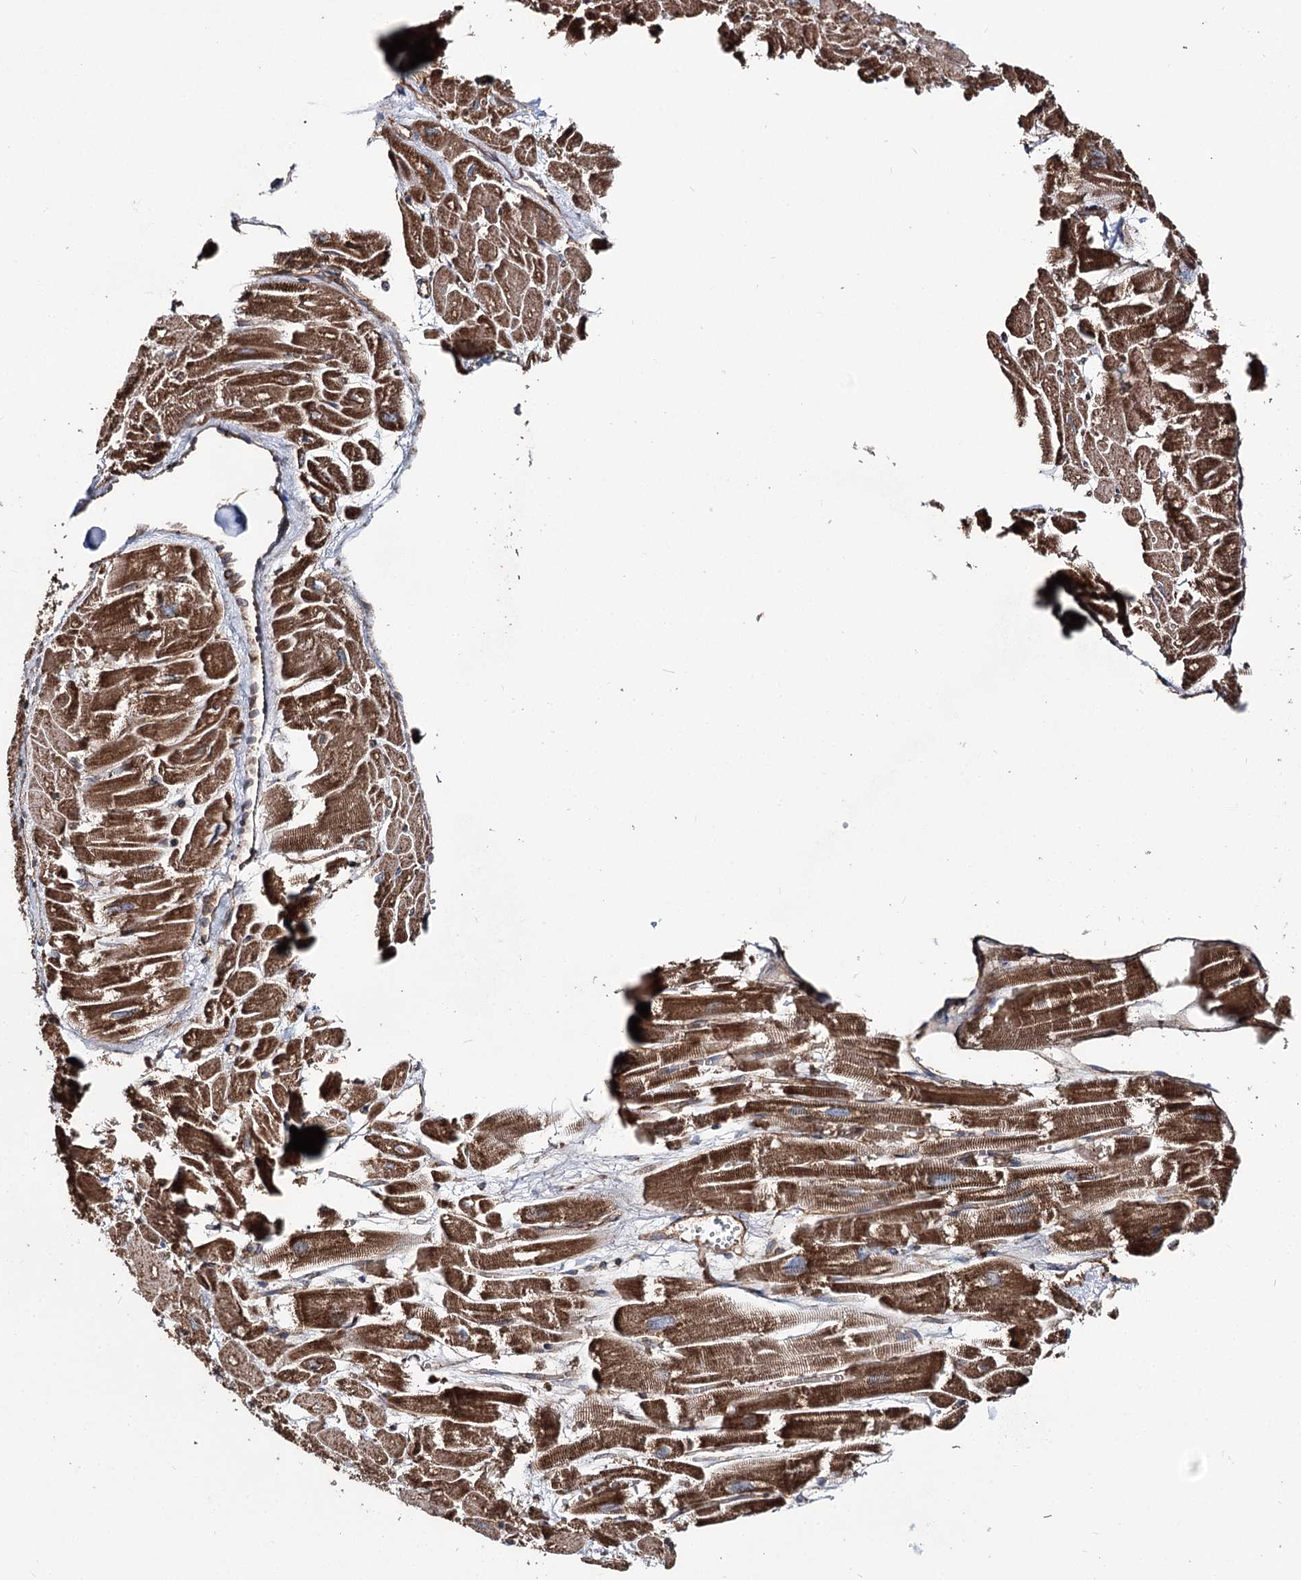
{"staining": {"intensity": "moderate", "quantity": ">75%", "location": "cytoplasmic/membranous"}, "tissue": "heart muscle", "cell_type": "Cardiomyocytes", "image_type": "normal", "snomed": [{"axis": "morphology", "description": "Normal tissue, NOS"}, {"axis": "topography", "description": "Heart"}], "caption": "Immunohistochemical staining of unremarkable heart muscle reveals moderate cytoplasmic/membranous protein expression in about >75% of cardiomyocytes. (brown staining indicates protein expression, while blue staining denotes nuclei).", "gene": "MSANTD2", "patient": {"sex": "male", "age": 54}}